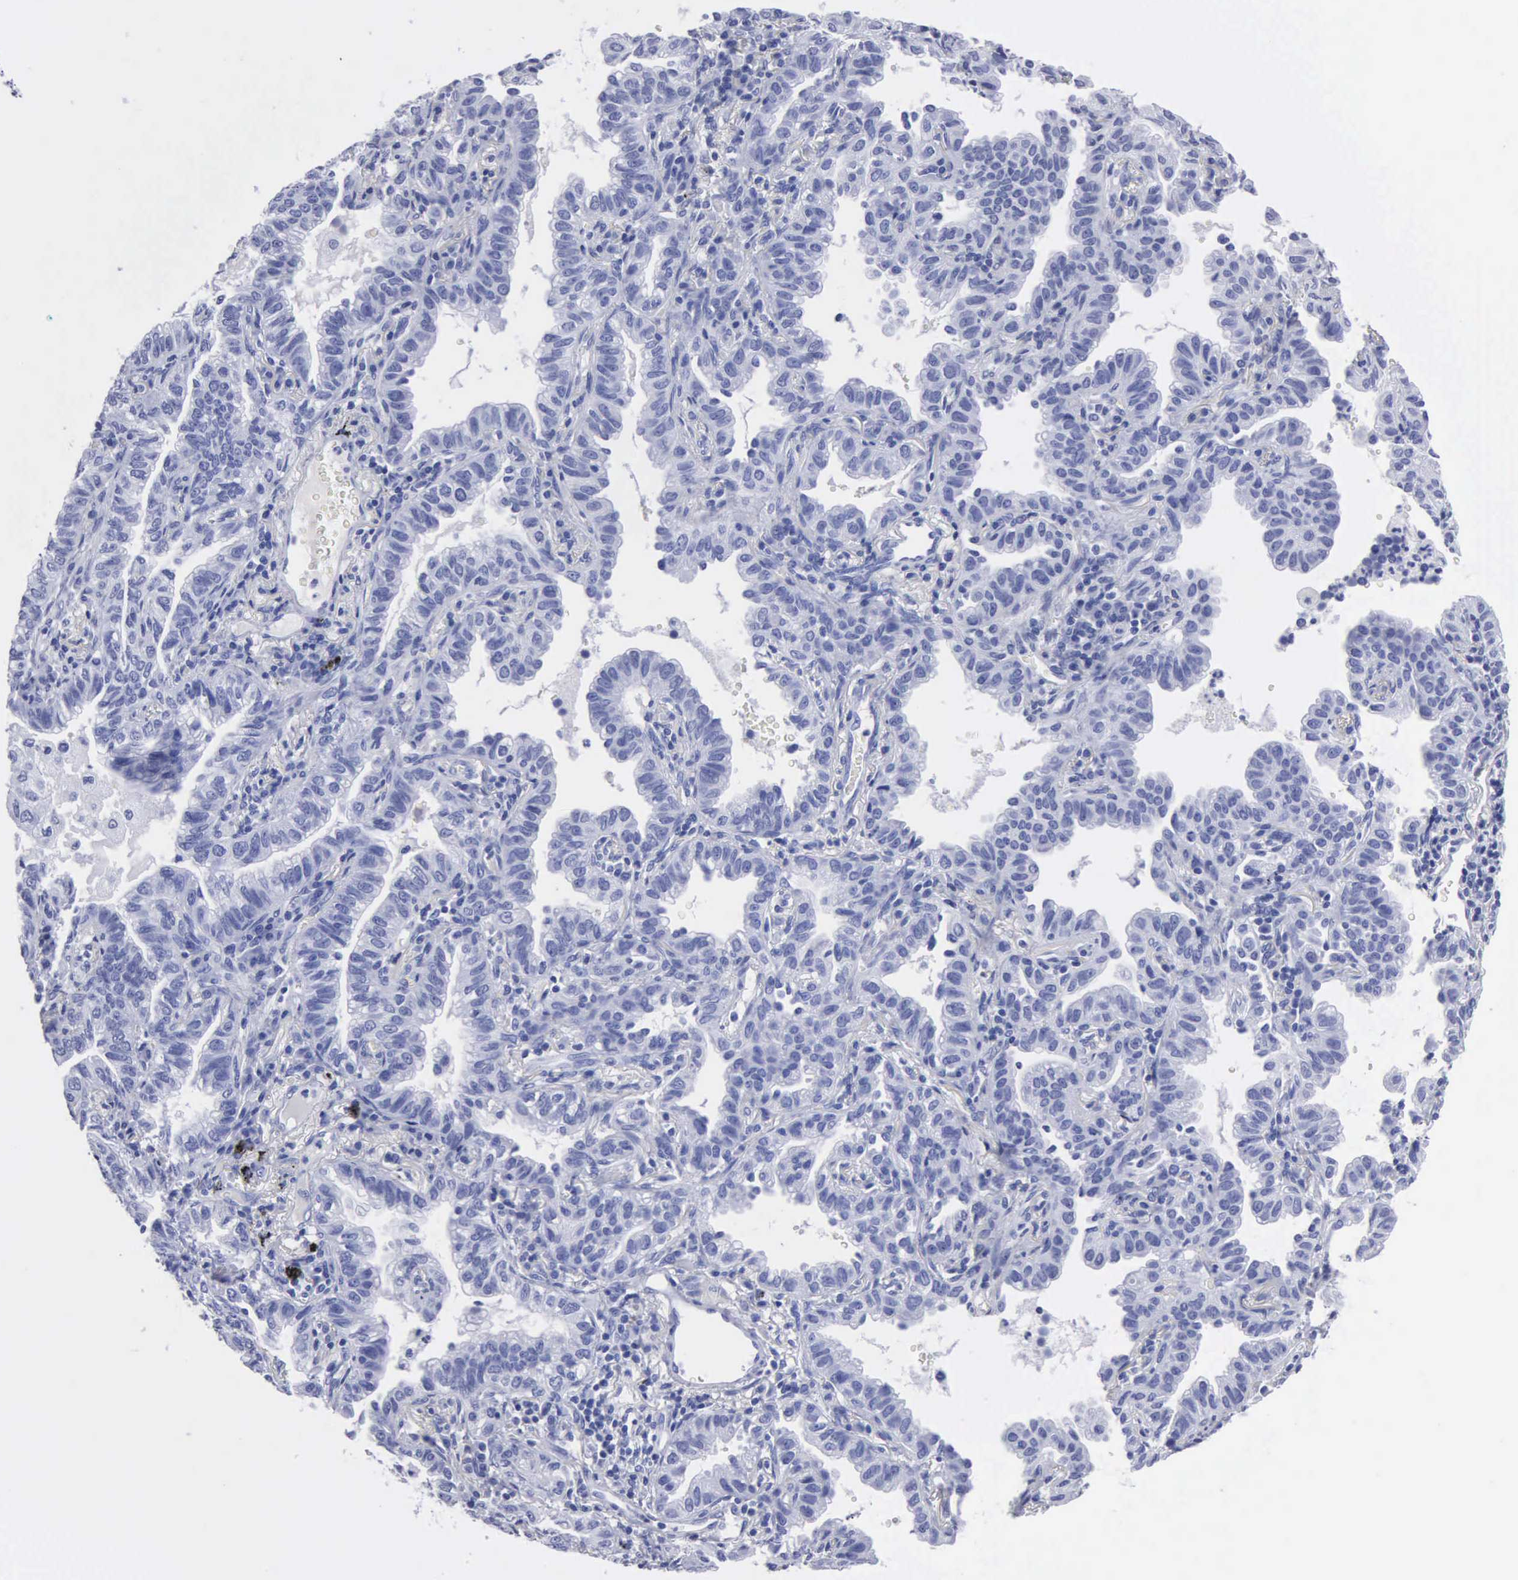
{"staining": {"intensity": "negative", "quantity": "none", "location": "none"}, "tissue": "lung cancer", "cell_type": "Tumor cells", "image_type": "cancer", "snomed": [{"axis": "morphology", "description": "Adenocarcinoma, NOS"}, {"axis": "topography", "description": "Lung"}], "caption": "Tumor cells are negative for protein expression in human adenocarcinoma (lung).", "gene": "CYP19A1", "patient": {"sex": "female", "age": 50}}